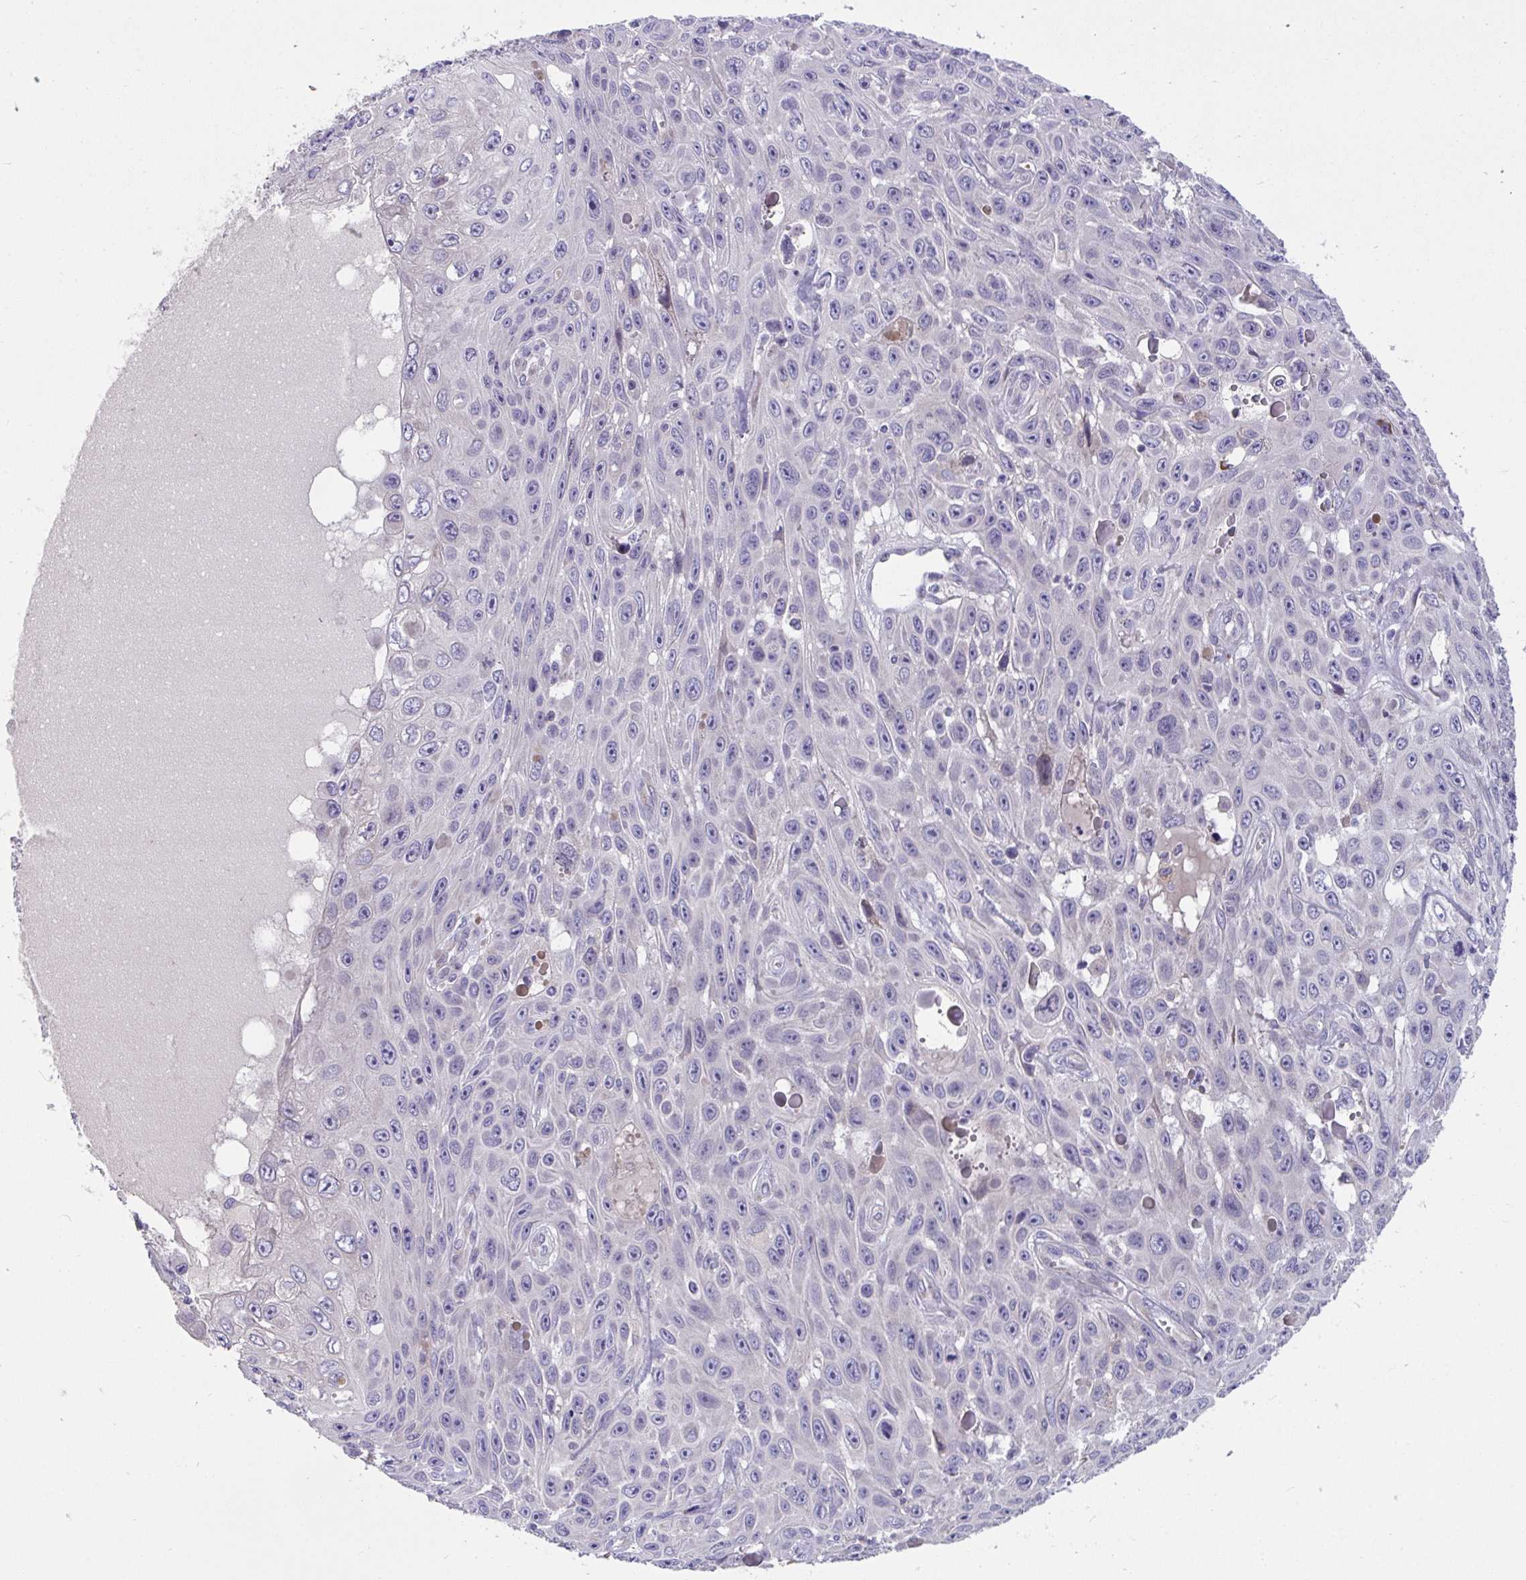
{"staining": {"intensity": "negative", "quantity": "none", "location": "none"}, "tissue": "skin cancer", "cell_type": "Tumor cells", "image_type": "cancer", "snomed": [{"axis": "morphology", "description": "Squamous cell carcinoma, NOS"}, {"axis": "topography", "description": "Skin"}], "caption": "There is no significant positivity in tumor cells of skin cancer.", "gene": "SUSD4", "patient": {"sex": "male", "age": 82}}